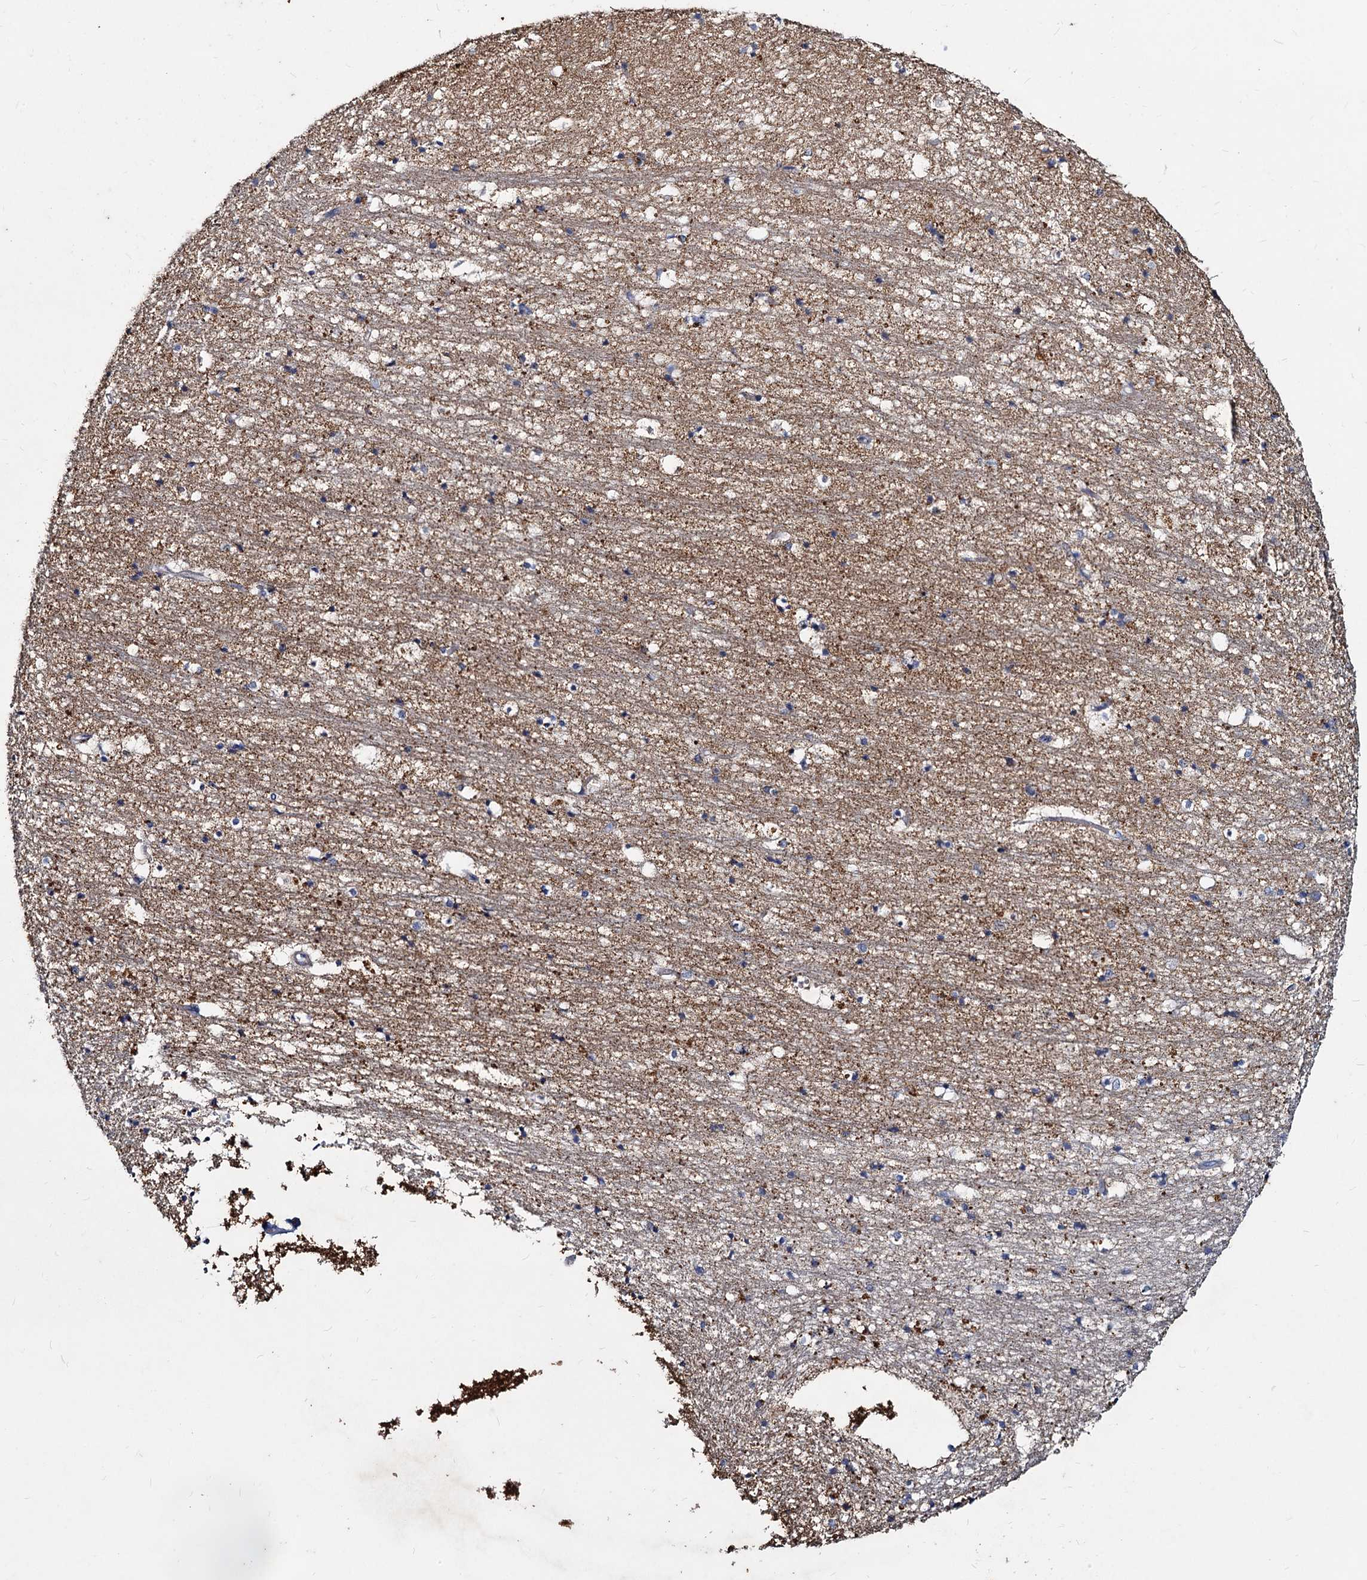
{"staining": {"intensity": "weak", "quantity": "<25%", "location": "cytoplasmic/membranous"}, "tissue": "hippocampus", "cell_type": "Glial cells", "image_type": "normal", "snomed": [{"axis": "morphology", "description": "Normal tissue, NOS"}, {"axis": "topography", "description": "Hippocampus"}], "caption": "There is no significant expression in glial cells of hippocampus. (Stains: DAB immunohistochemistry (IHC) with hematoxylin counter stain, Microscopy: brightfield microscopy at high magnification).", "gene": "AGBL4", "patient": {"sex": "female", "age": 52}}